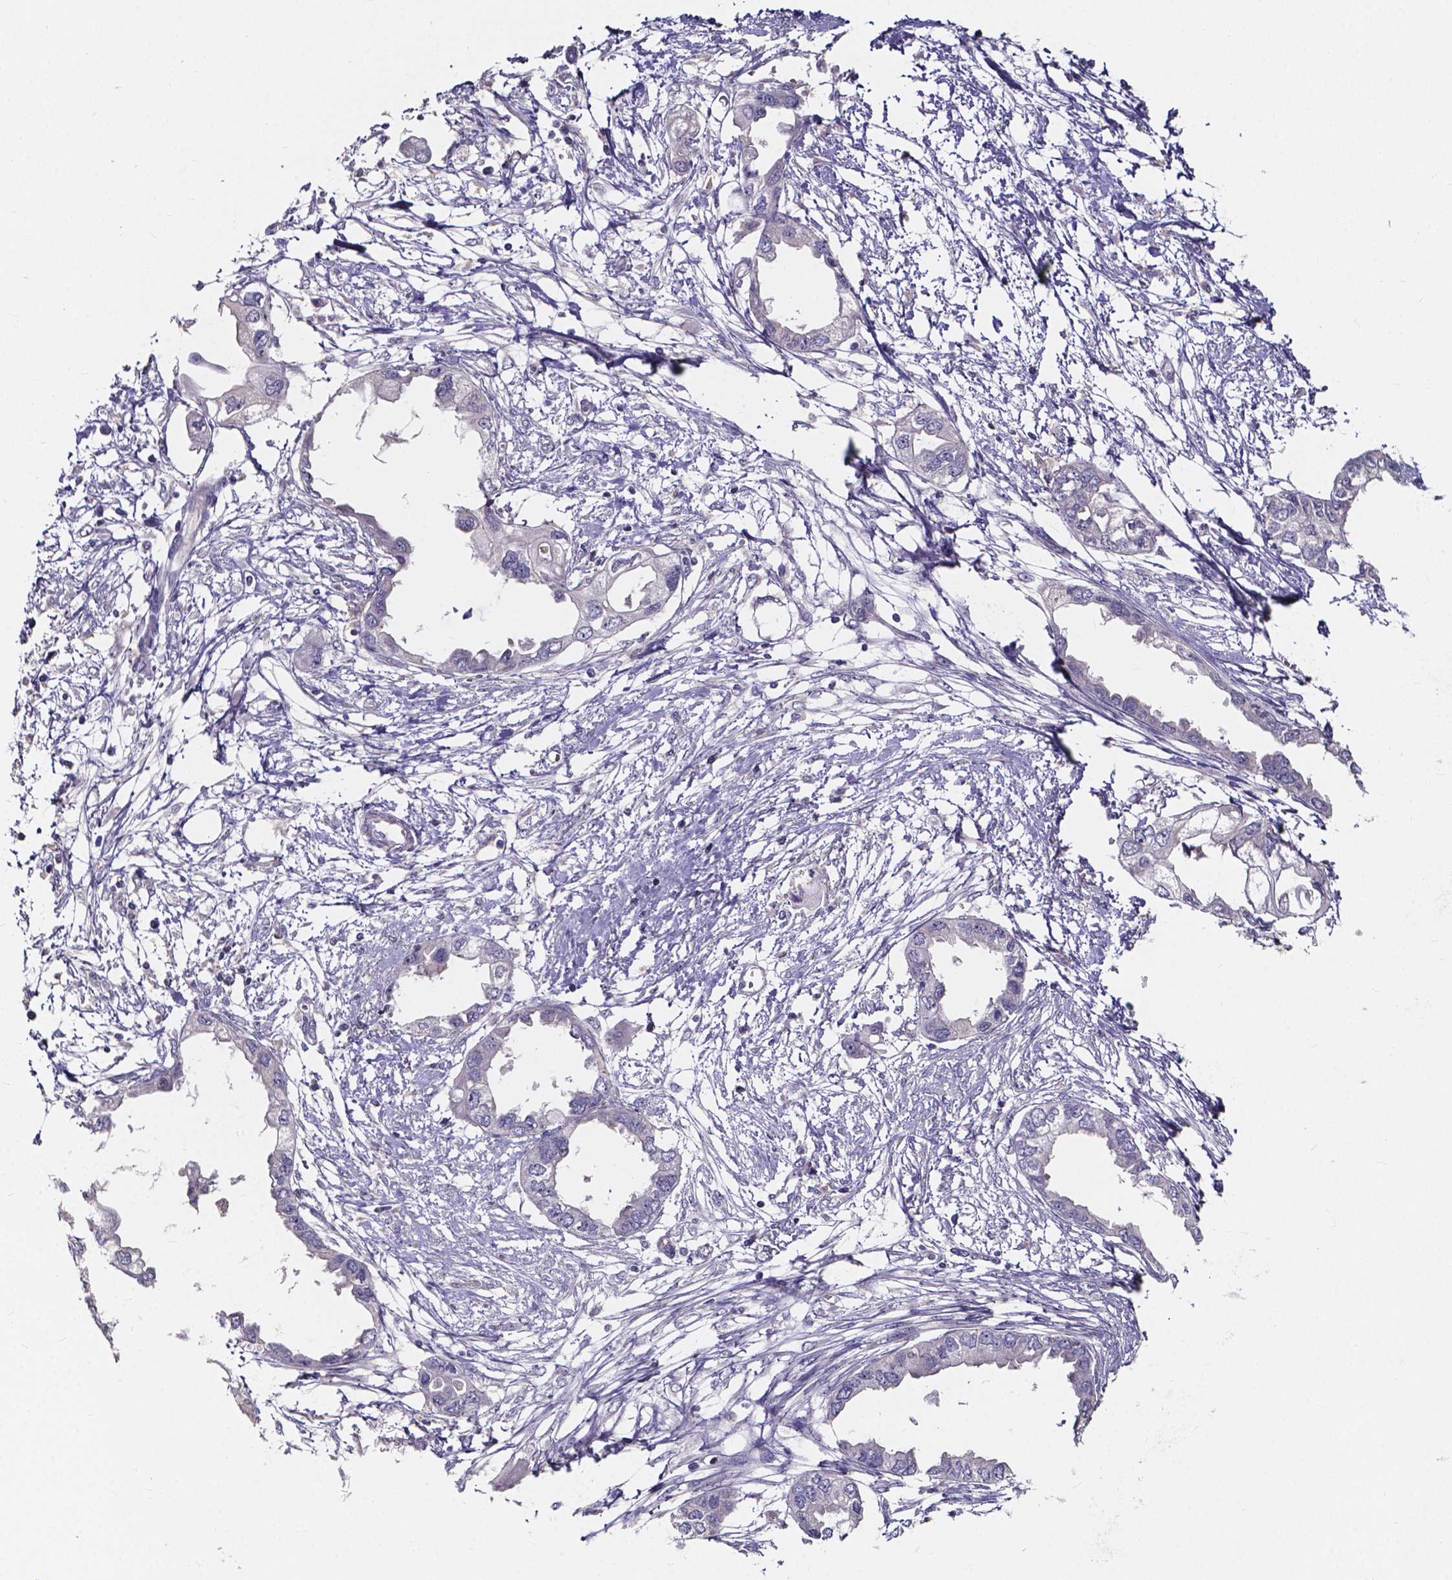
{"staining": {"intensity": "negative", "quantity": "none", "location": "none"}, "tissue": "endometrial cancer", "cell_type": "Tumor cells", "image_type": "cancer", "snomed": [{"axis": "morphology", "description": "Adenocarcinoma, NOS"}, {"axis": "morphology", "description": "Adenocarcinoma, metastatic, NOS"}, {"axis": "topography", "description": "Adipose tissue"}, {"axis": "topography", "description": "Endometrium"}], "caption": "DAB immunohistochemical staining of human endometrial metastatic adenocarcinoma reveals no significant positivity in tumor cells. (DAB immunohistochemistry (IHC), high magnification).", "gene": "SPOCD1", "patient": {"sex": "female", "age": 67}}